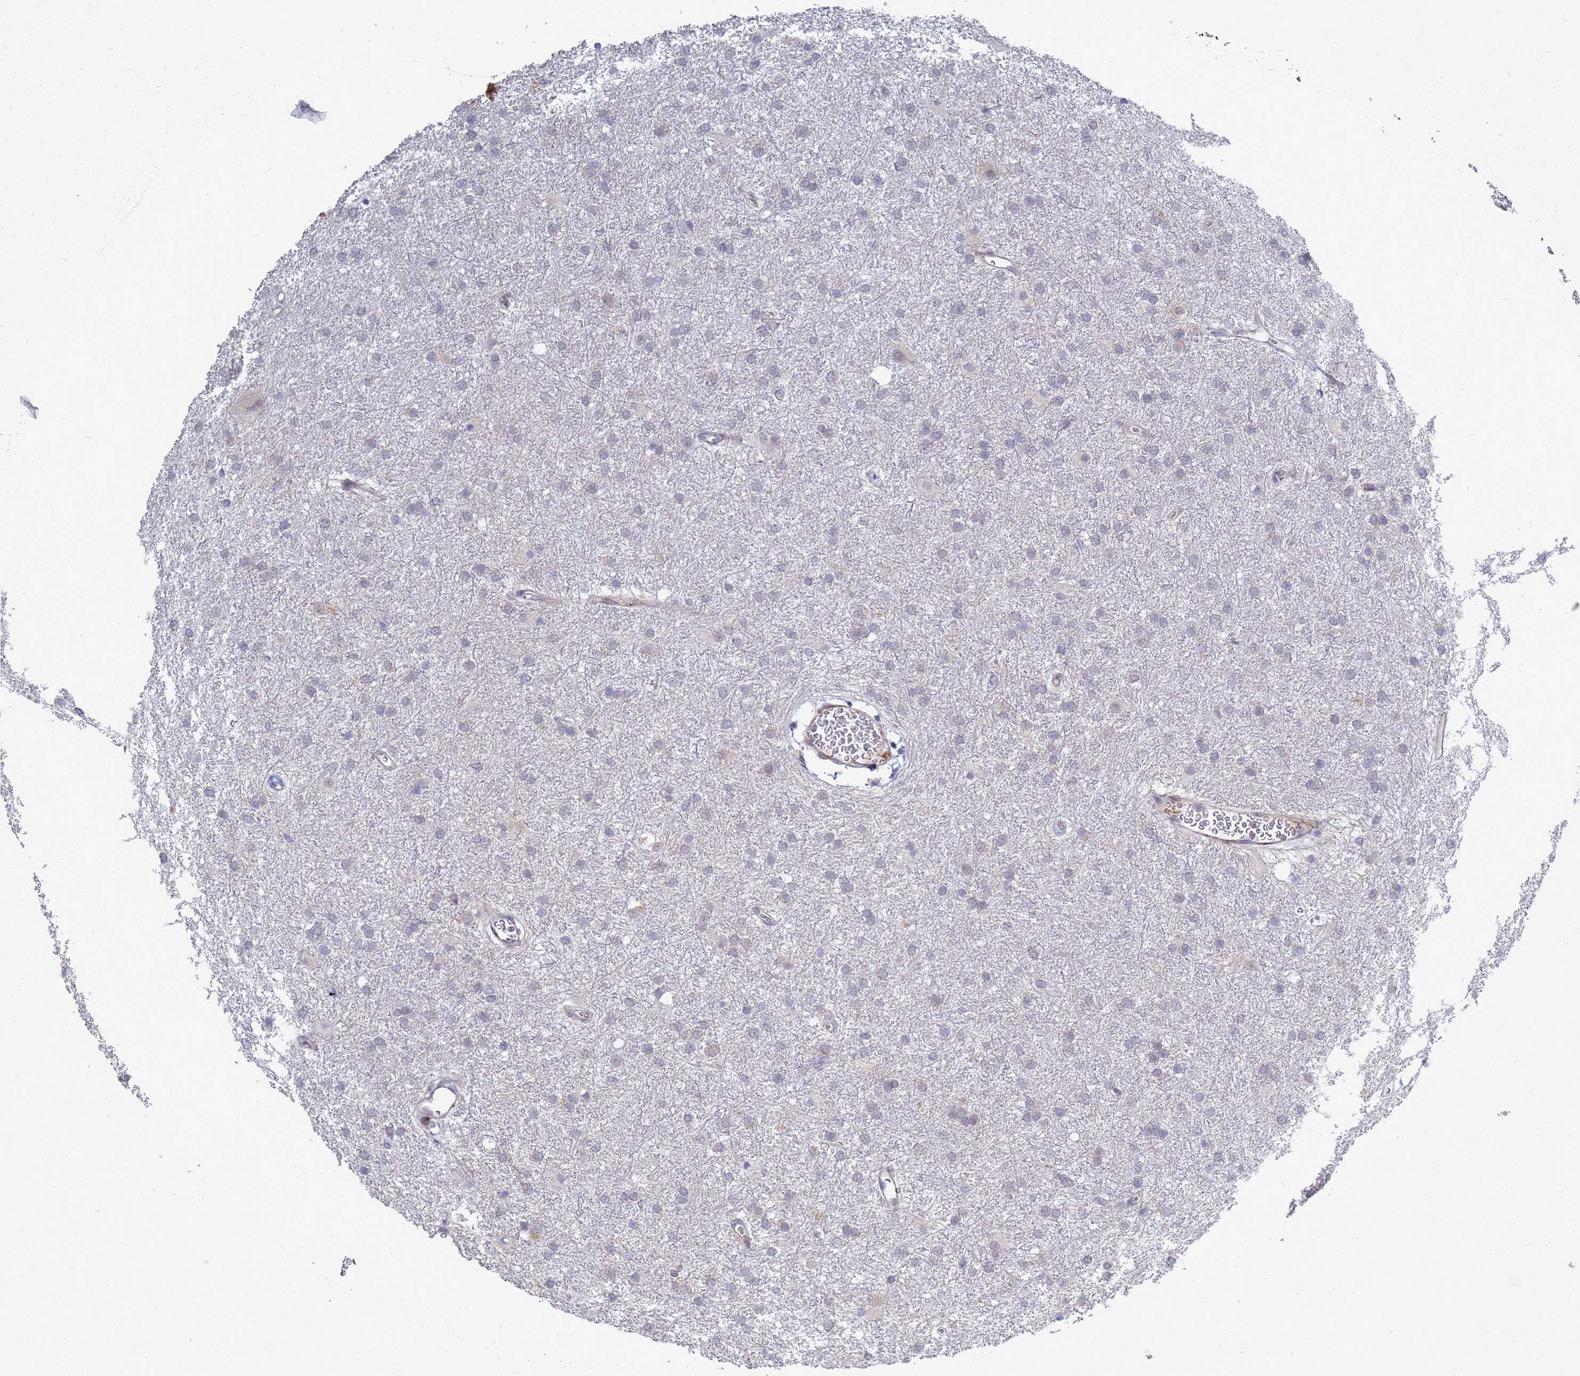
{"staining": {"intensity": "negative", "quantity": "none", "location": "none"}, "tissue": "glioma", "cell_type": "Tumor cells", "image_type": "cancer", "snomed": [{"axis": "morphology", "description": "Glioma, malignant, High grade"}, {"axis": "topography", "description": "Brain"}], "caption": "This is an immunohistochemistry histopathology image of human glioma. There is no positivity in tumor cells.", "gene": "TNPO2", "patient": {"sex": "female", "age": 50}}